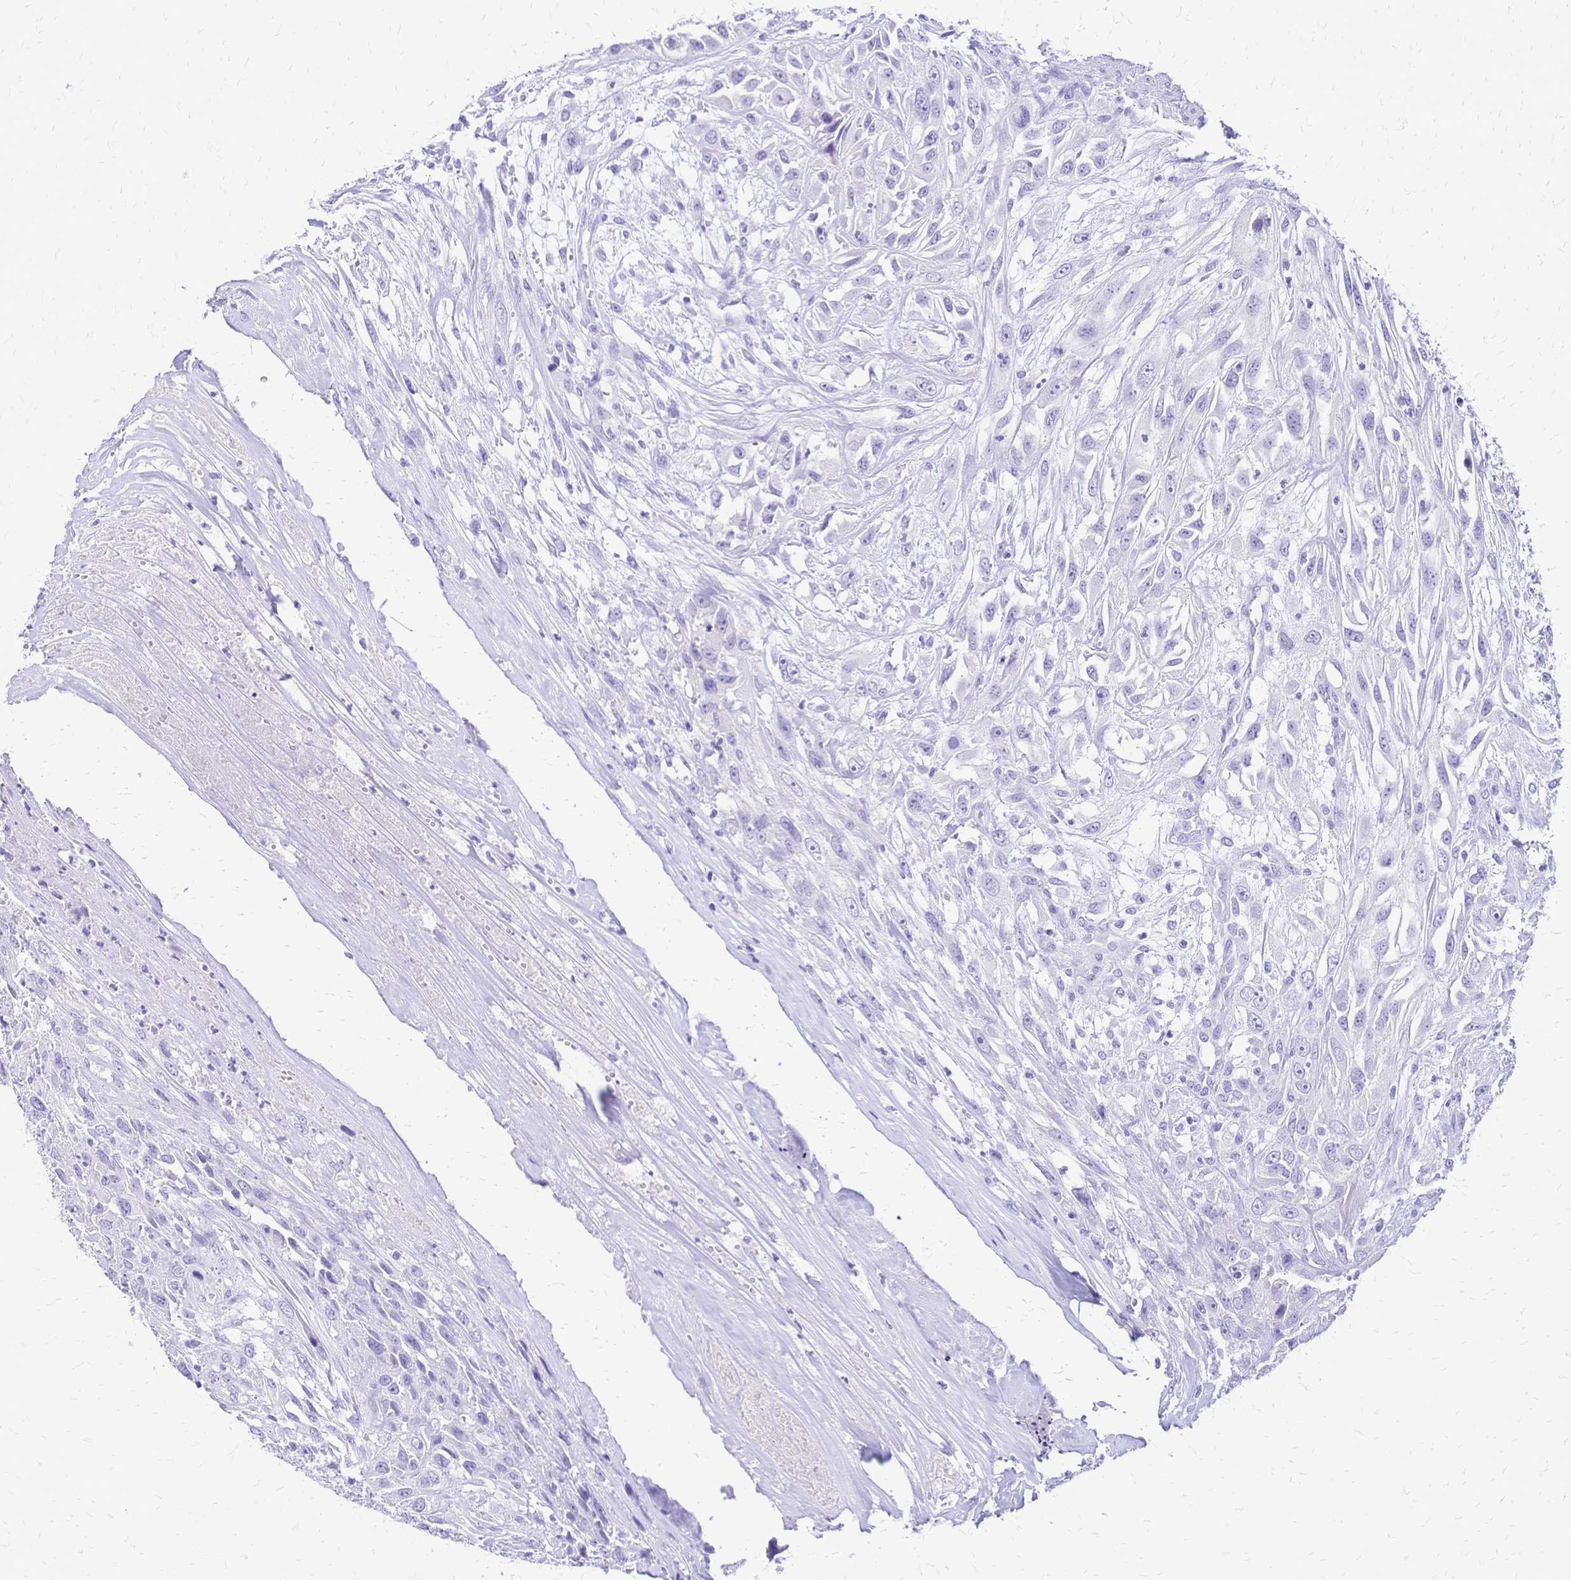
{"staining": {"intensity": "negative", "quantity": "none", "location": "none"}, "tissue": "urothelial cancer", "cell_type": "Tumor cells", "image_type": "cancer", "snomed": [{"axis": "morphology", "description": "Urothelial carcinoma, High grade"}, {"axis": "topography", "description": "Urinary bladder"}], "caption": "This is an immunohistochemistry (IHC) histopathology image of high-grade urothelial carcinoma. There is no staining in tumor cells.", "gene": "FA2H", "patient": {"sex": "male", "age": 67}}